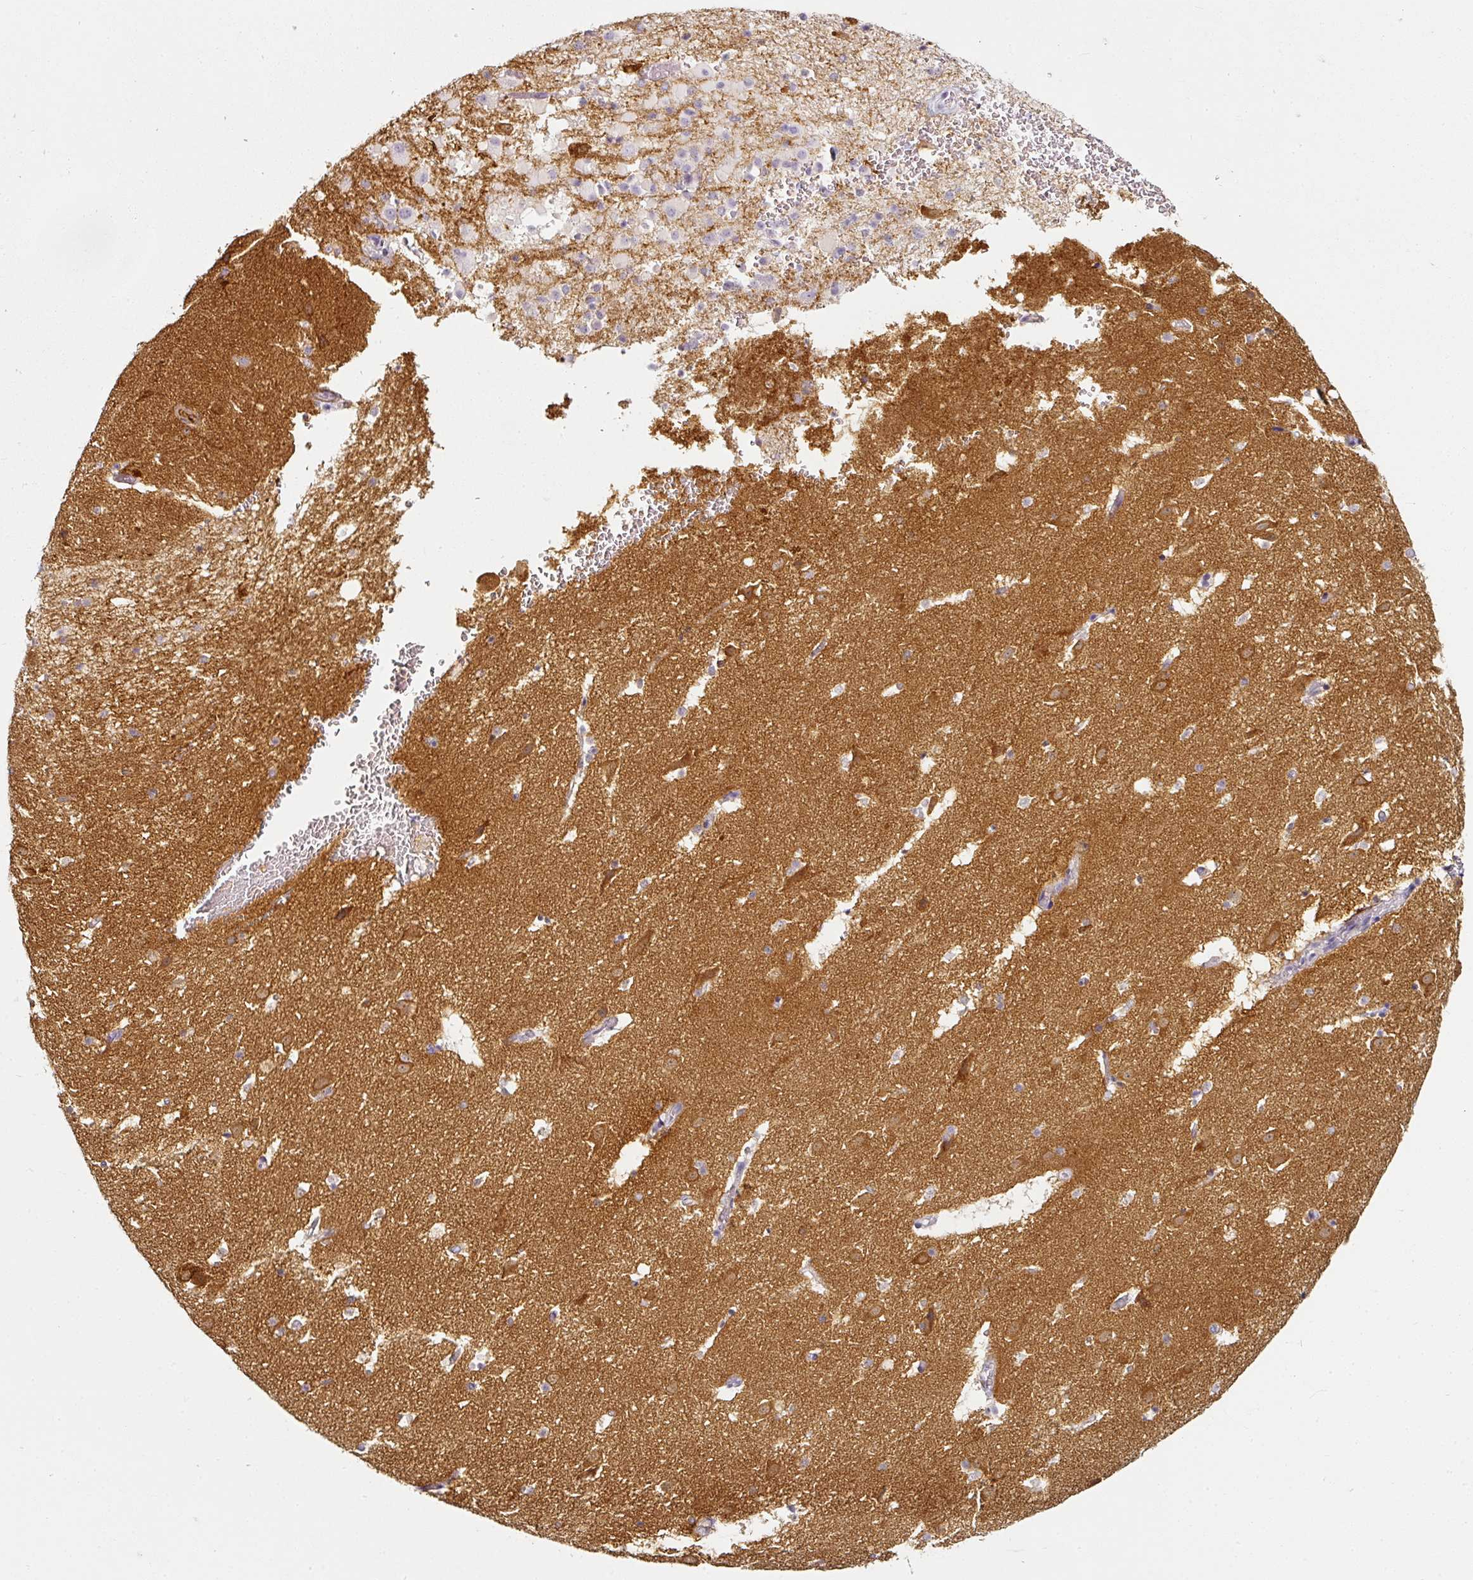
{"staining": {"intensity": "moderate", "quantity": "<25%", "location": "cytoplasmic/membranous"}, "tissue": "caudate", "cell_type": "Glial cells", "image_type": "normal", "snomed": [{"axis": "morphology", "description": "Normal tissue, NOS"}, {"axis": "topography", "description": "Lateral ventricle wall"}], "caption": "Glial cells demonstrate moderate cytoplasmic/membranous expression in approximately <25% of cells in benign caudate.", "gene": "CAP2", "patient": {"sex": "male", "age": 37}}